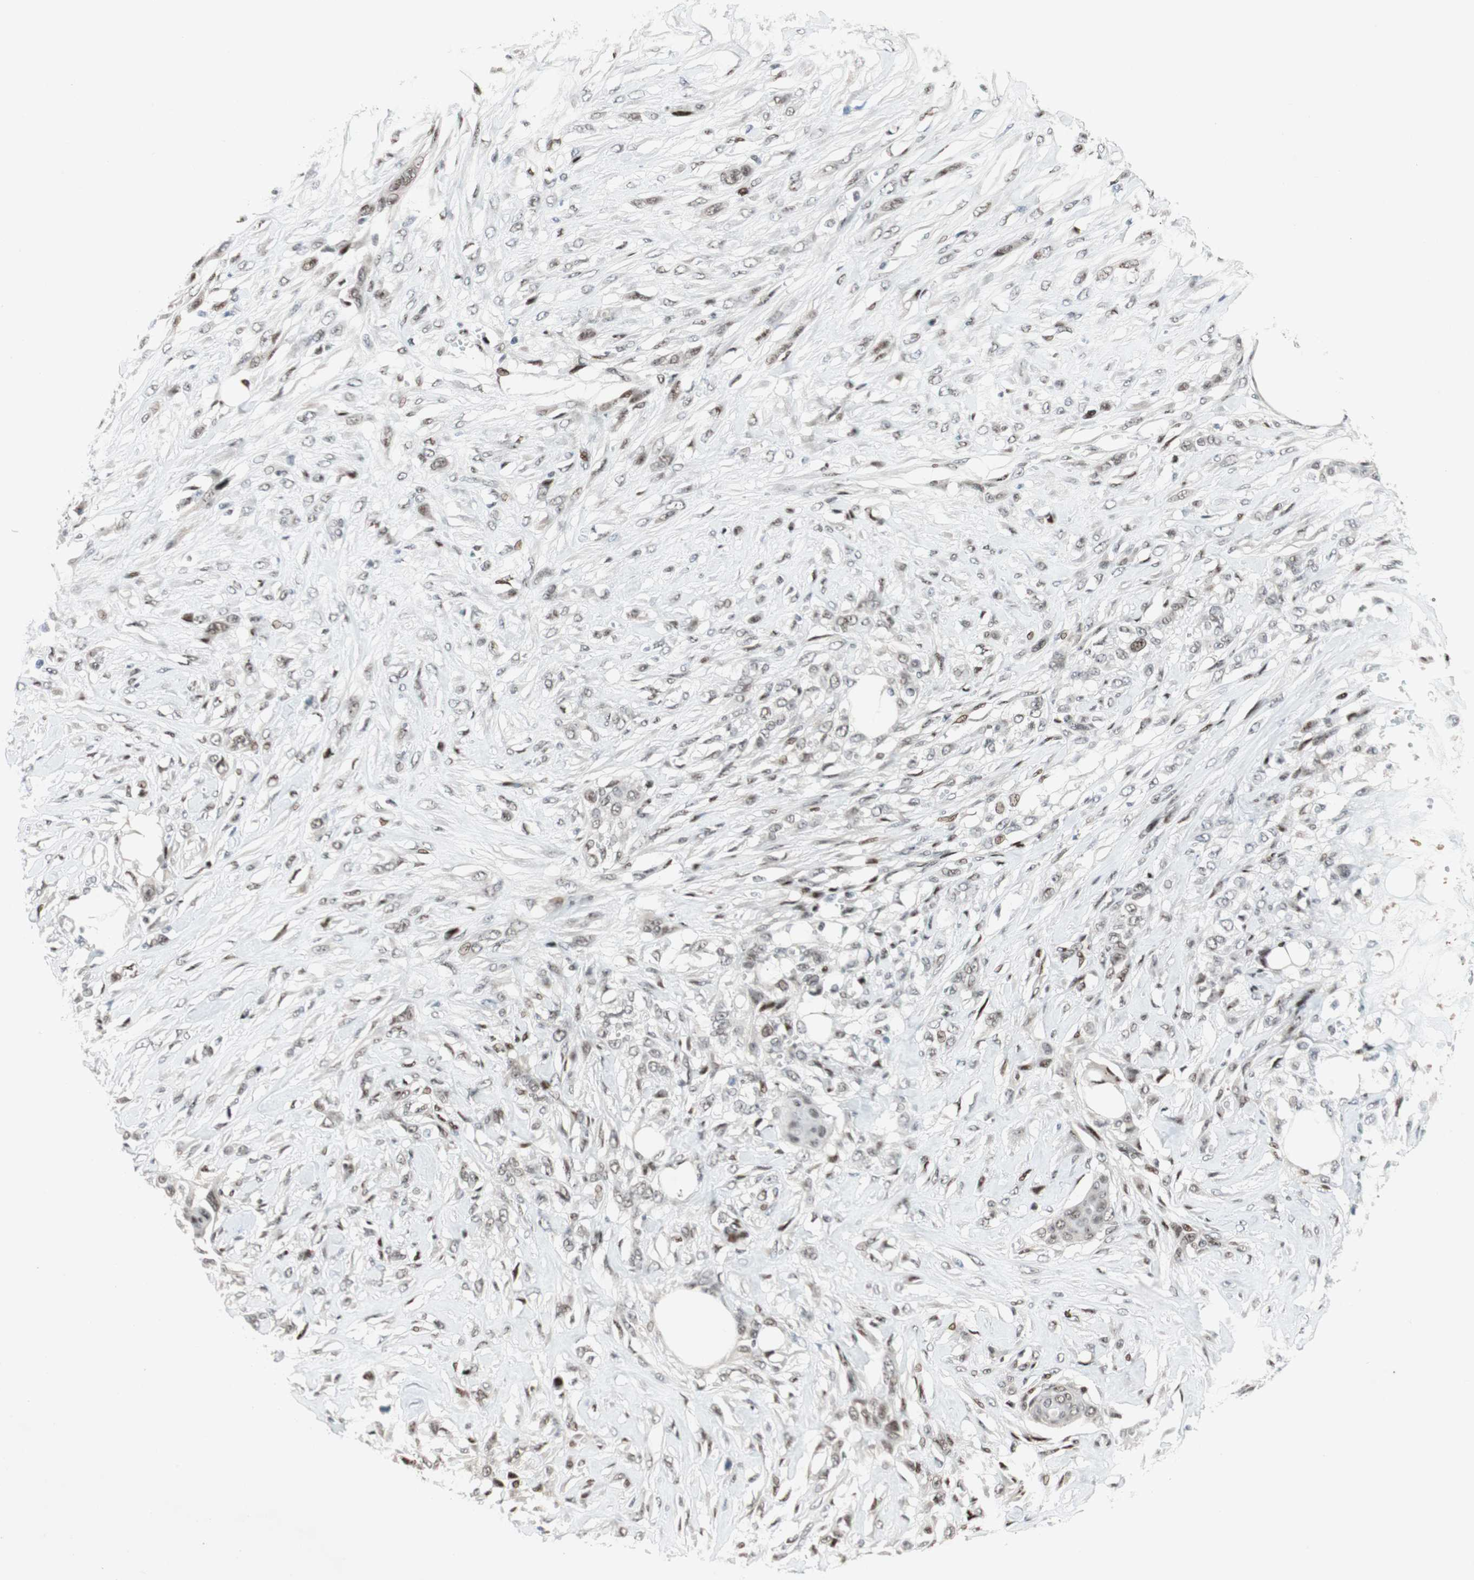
{"staining": {"intensity": "weak", "quantity": "<25%", "location": "nuclear"}, "tissue": "skin cancer", "cell_type": "Tumor cells", "image_type": "cancer", "snomed": [{"axis": "morphology", "description": "Squamous cell carcinoma, NOS"}, {"axis": "topography", "description": "Skin"}], "caption": "Immunohistochemistry (IHC) photomicrograph of neoplastic tissue: skin cancer stained with DAB (3,3'-diaminobenzidine) reveals no significant protein positivity in tumor cells.", "gene": "FBXO44", "patient": {"sex": "female", "age": 59}}